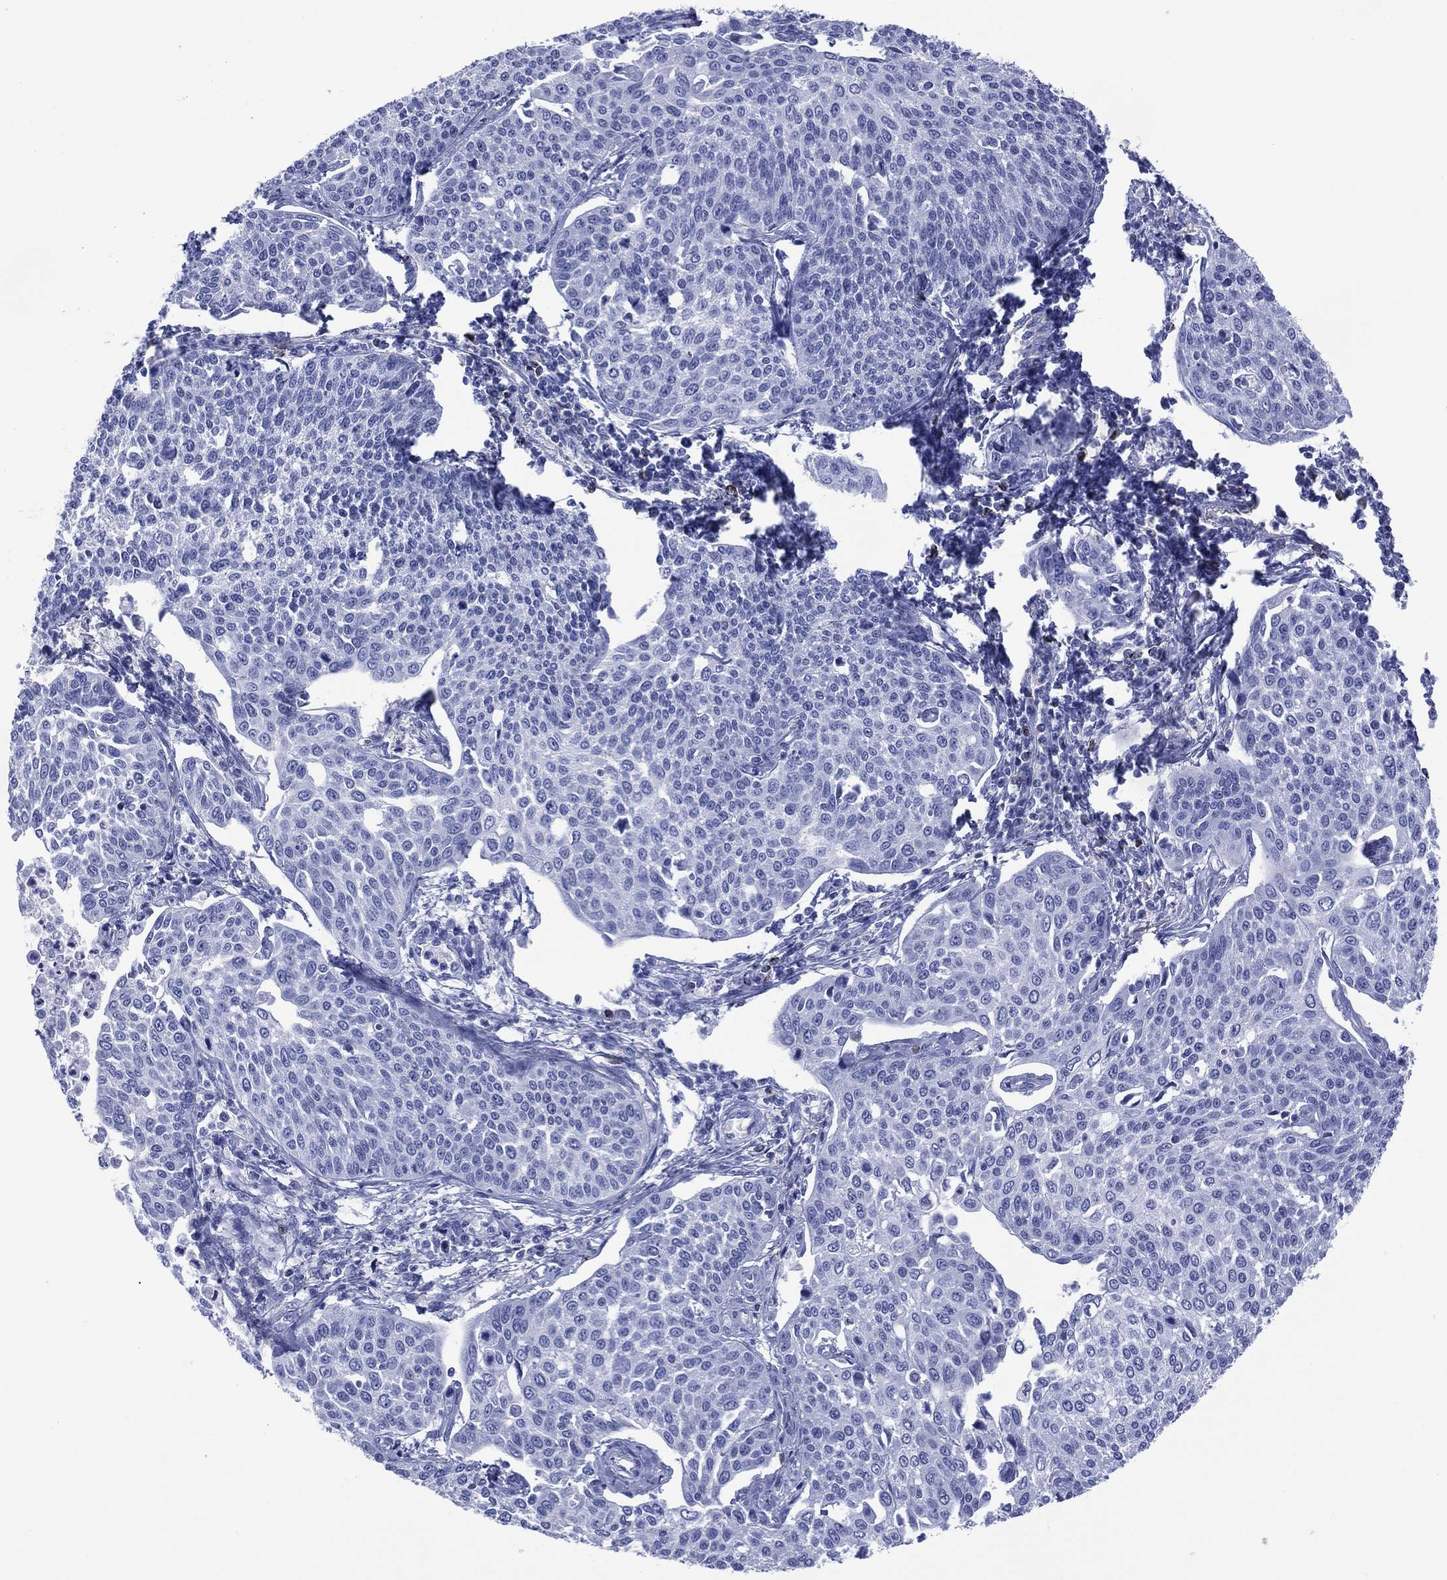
{"staining": {"intensity": "negative", "quantity": "none", "location": "none"}, "tissue": "cervical cancer", "cell_type": "Tumor cells", "image_type": "cancer", "snomed": [{"axis": "morphology", "description": "Squamous cell carcinoma, NOS"}, {"axis": "topography", "description": "Cervix"}], "caption": "This image is of cervical squamous cell carcinoma stained with IHC to label a protein in brown with the nuclei are counter-stained blue. There is no expression in tumor cells.", "gene": "DPP4", "patient": {"sex": "female", "age": 34}}